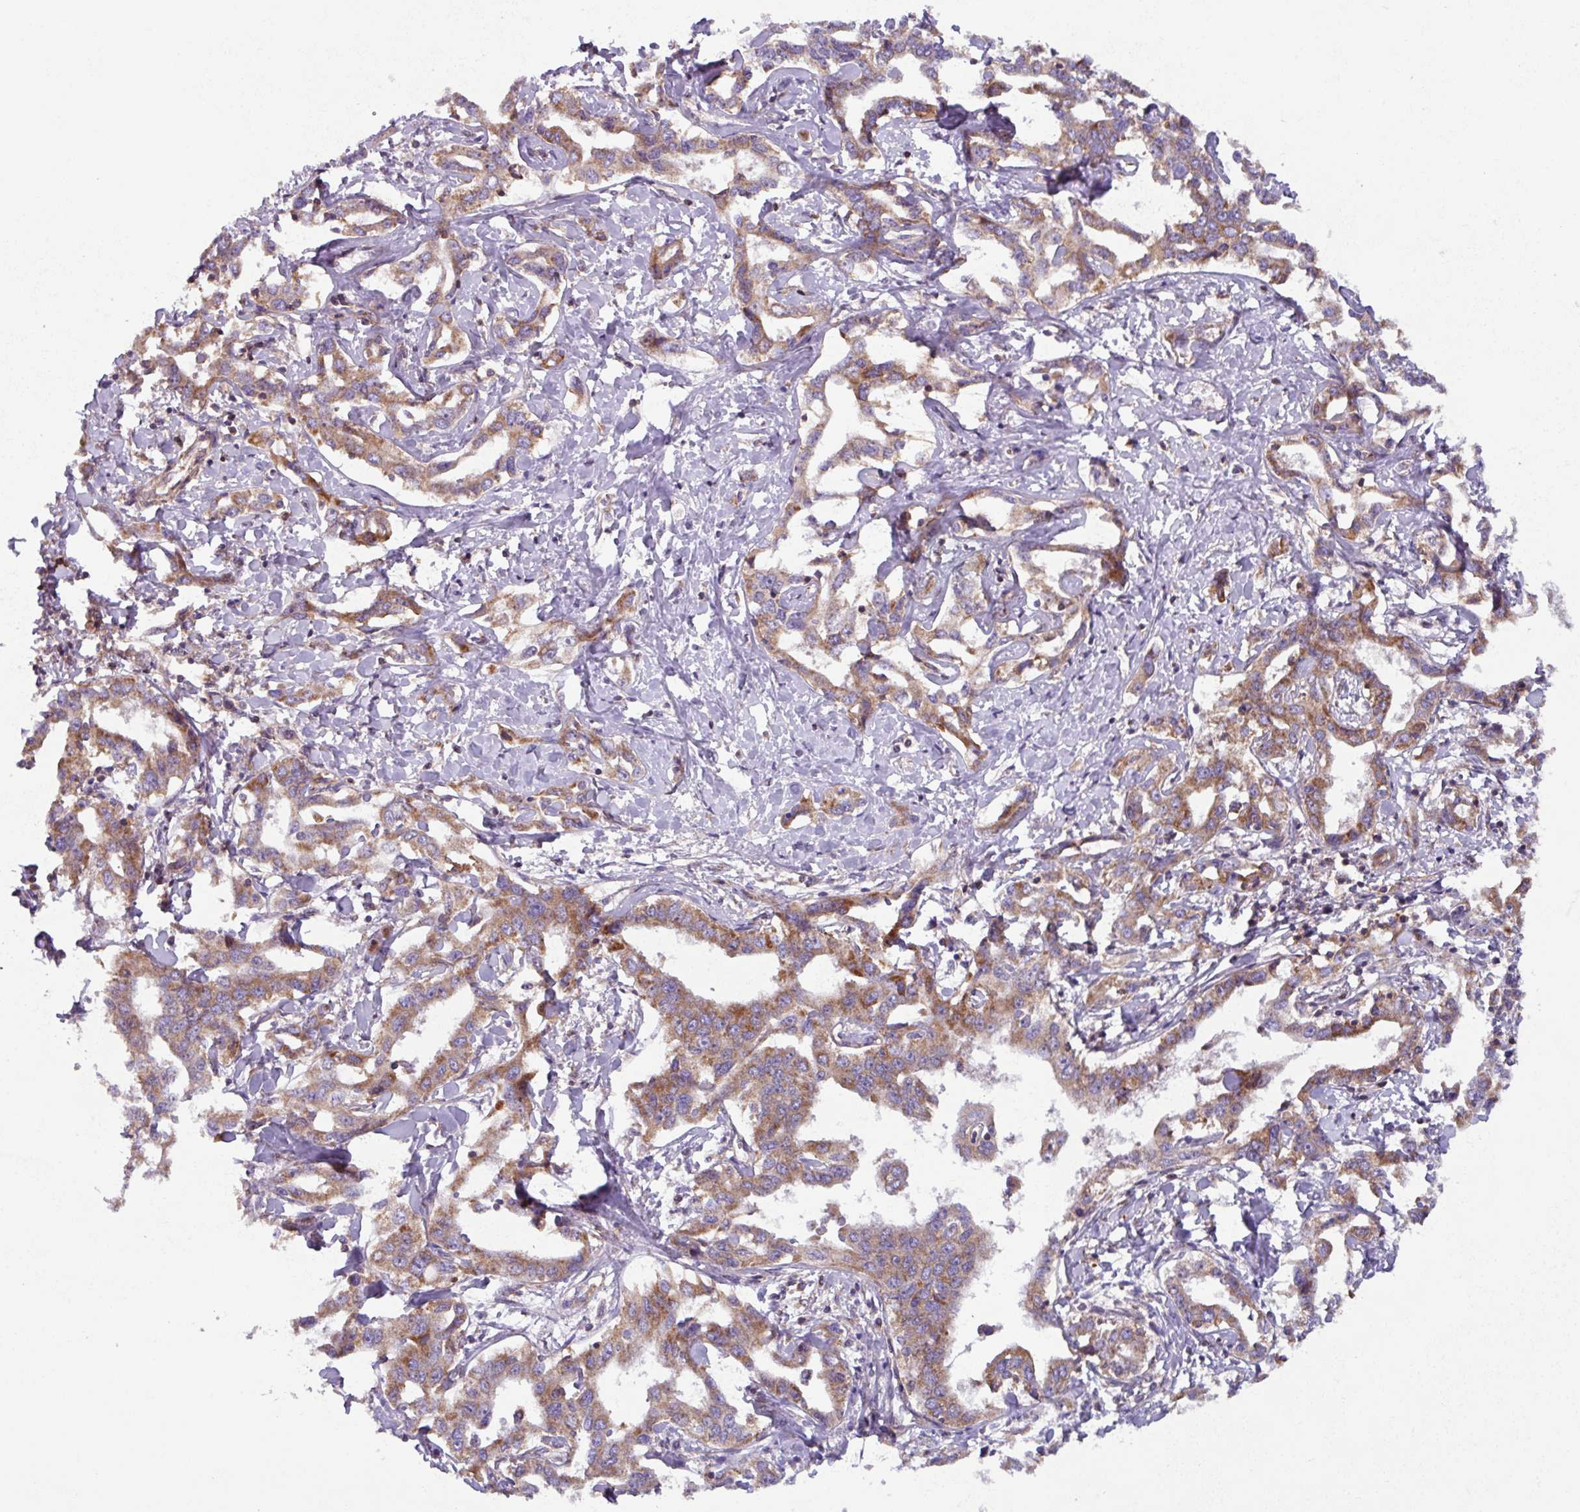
{"staining": {"intensity": "moderate", "quantity": "25%-75%", "location": "cytoplasmic/membranous"}, "tissue": "liver cancer", "cell_type": "Tumor cells", "image_type": "cancer", "snomed": [{"axis": "morphology", "description": "Cholangiocarcinoma"}, {"axis": "topography", "description": "Liver"}], "caption": "DAB (3,3'-diaminobenzidine) immunohistochemical staining of liver cholangiocarcinoma exhibits moderate cytoplasmic/membranous protein expression in approximately 25%-75% of tumor cells.", "gene": "PLEKHD1", "patient": {"sex": "male", "age": 59}}